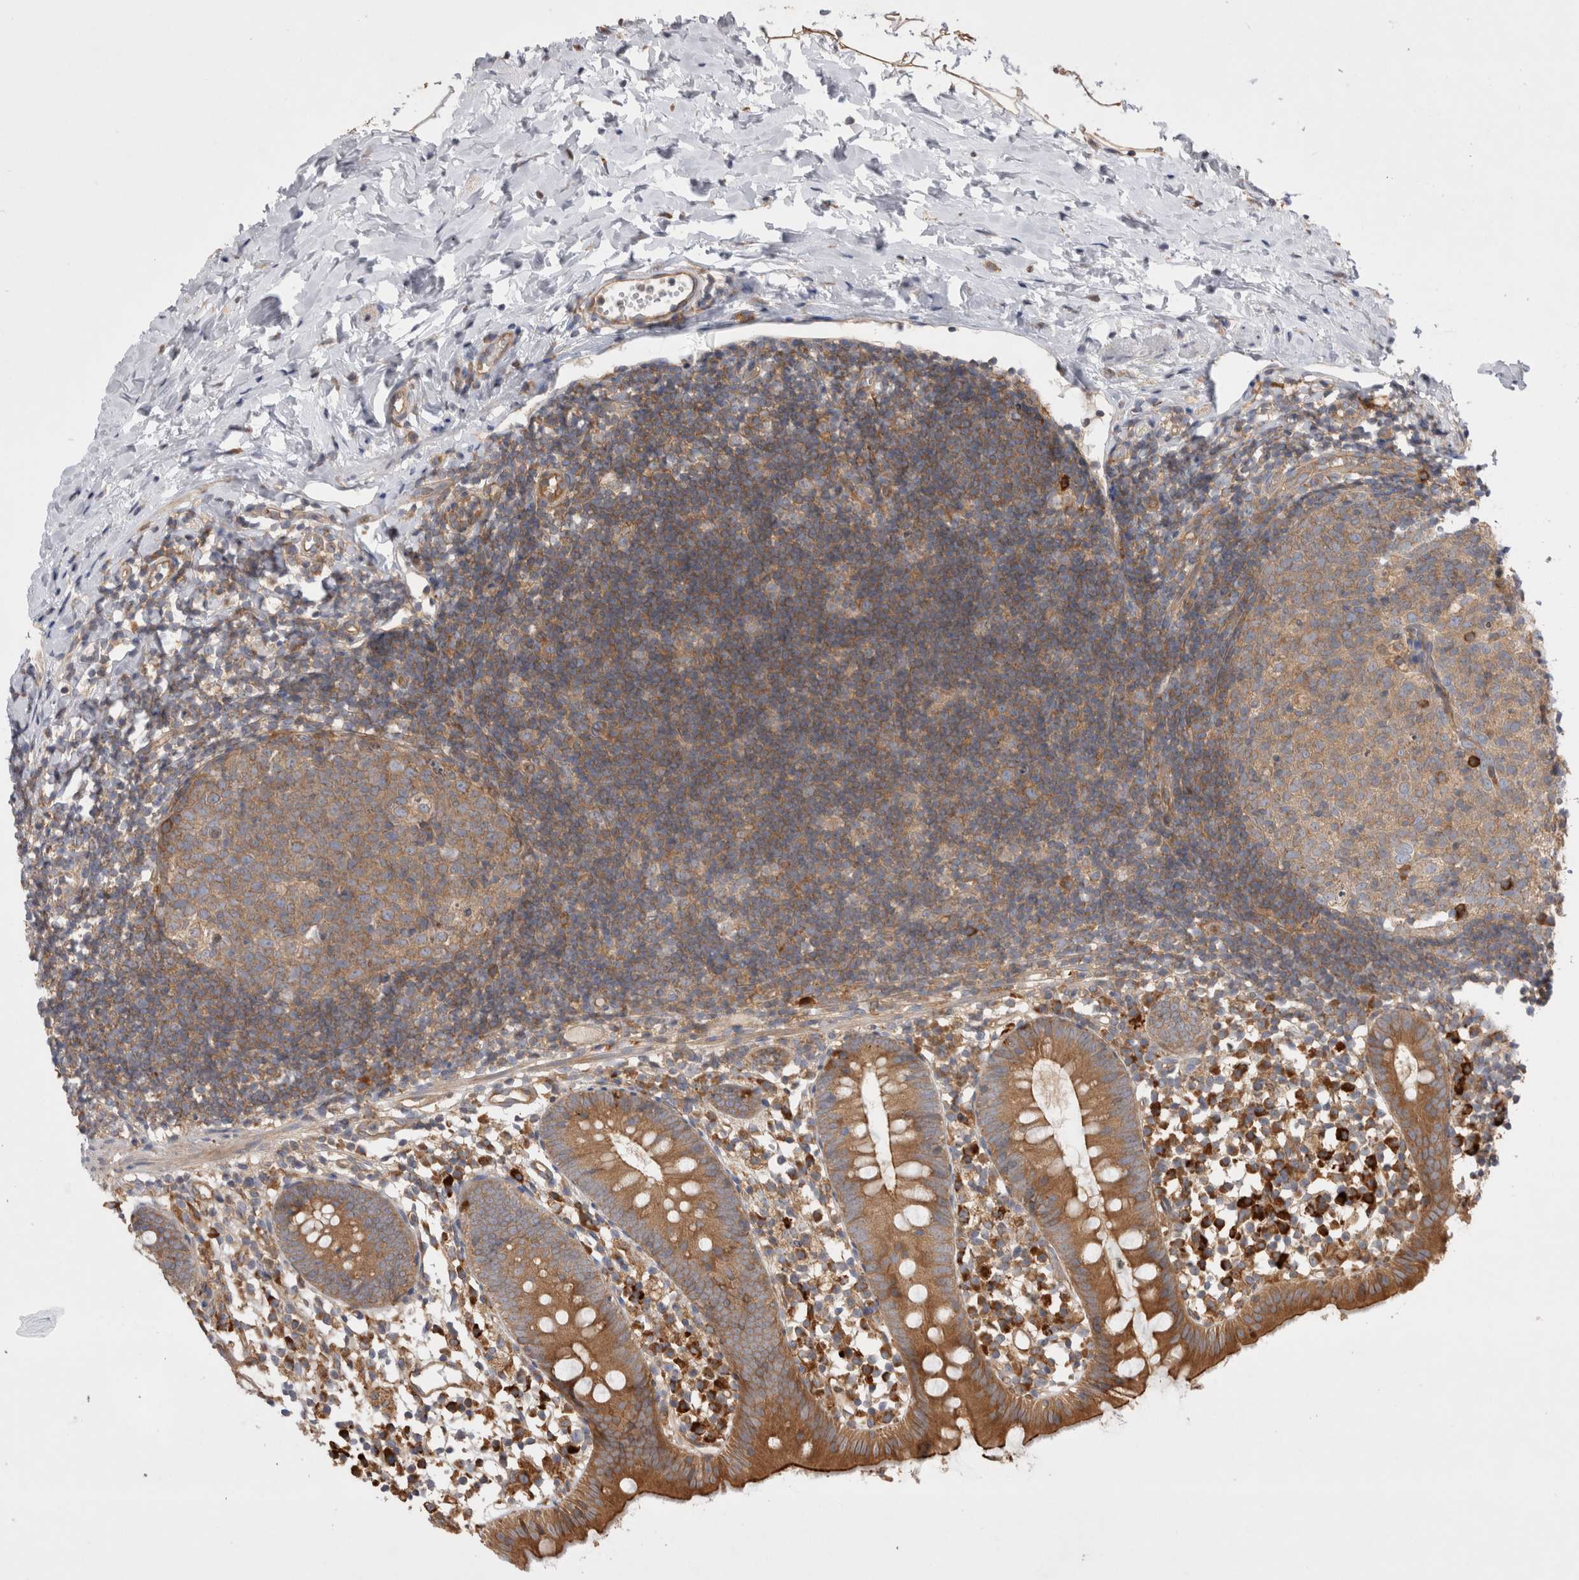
{"staining": {"intensity": "moderate", "quantity": ">75%", "location": "cytoplasmic/membranous"}, "tissue": "appendix", "cell_type": "Glandular cells", "image_type": "normal", "snomed": [{"axis": "morphology", "description": "Normal tissue, NOS"}, {"axis": "topography", "description": "Appendix"}], "caption": "A brown stain labels moderate cytoplasmic/membranous staining of a protein in glandular cells of unremarkable appendix. (DAB IHC with brightfield microscopy, high magnification).", "gene": "PDCD10", "patient": {"sex": "female", "age": 20}}